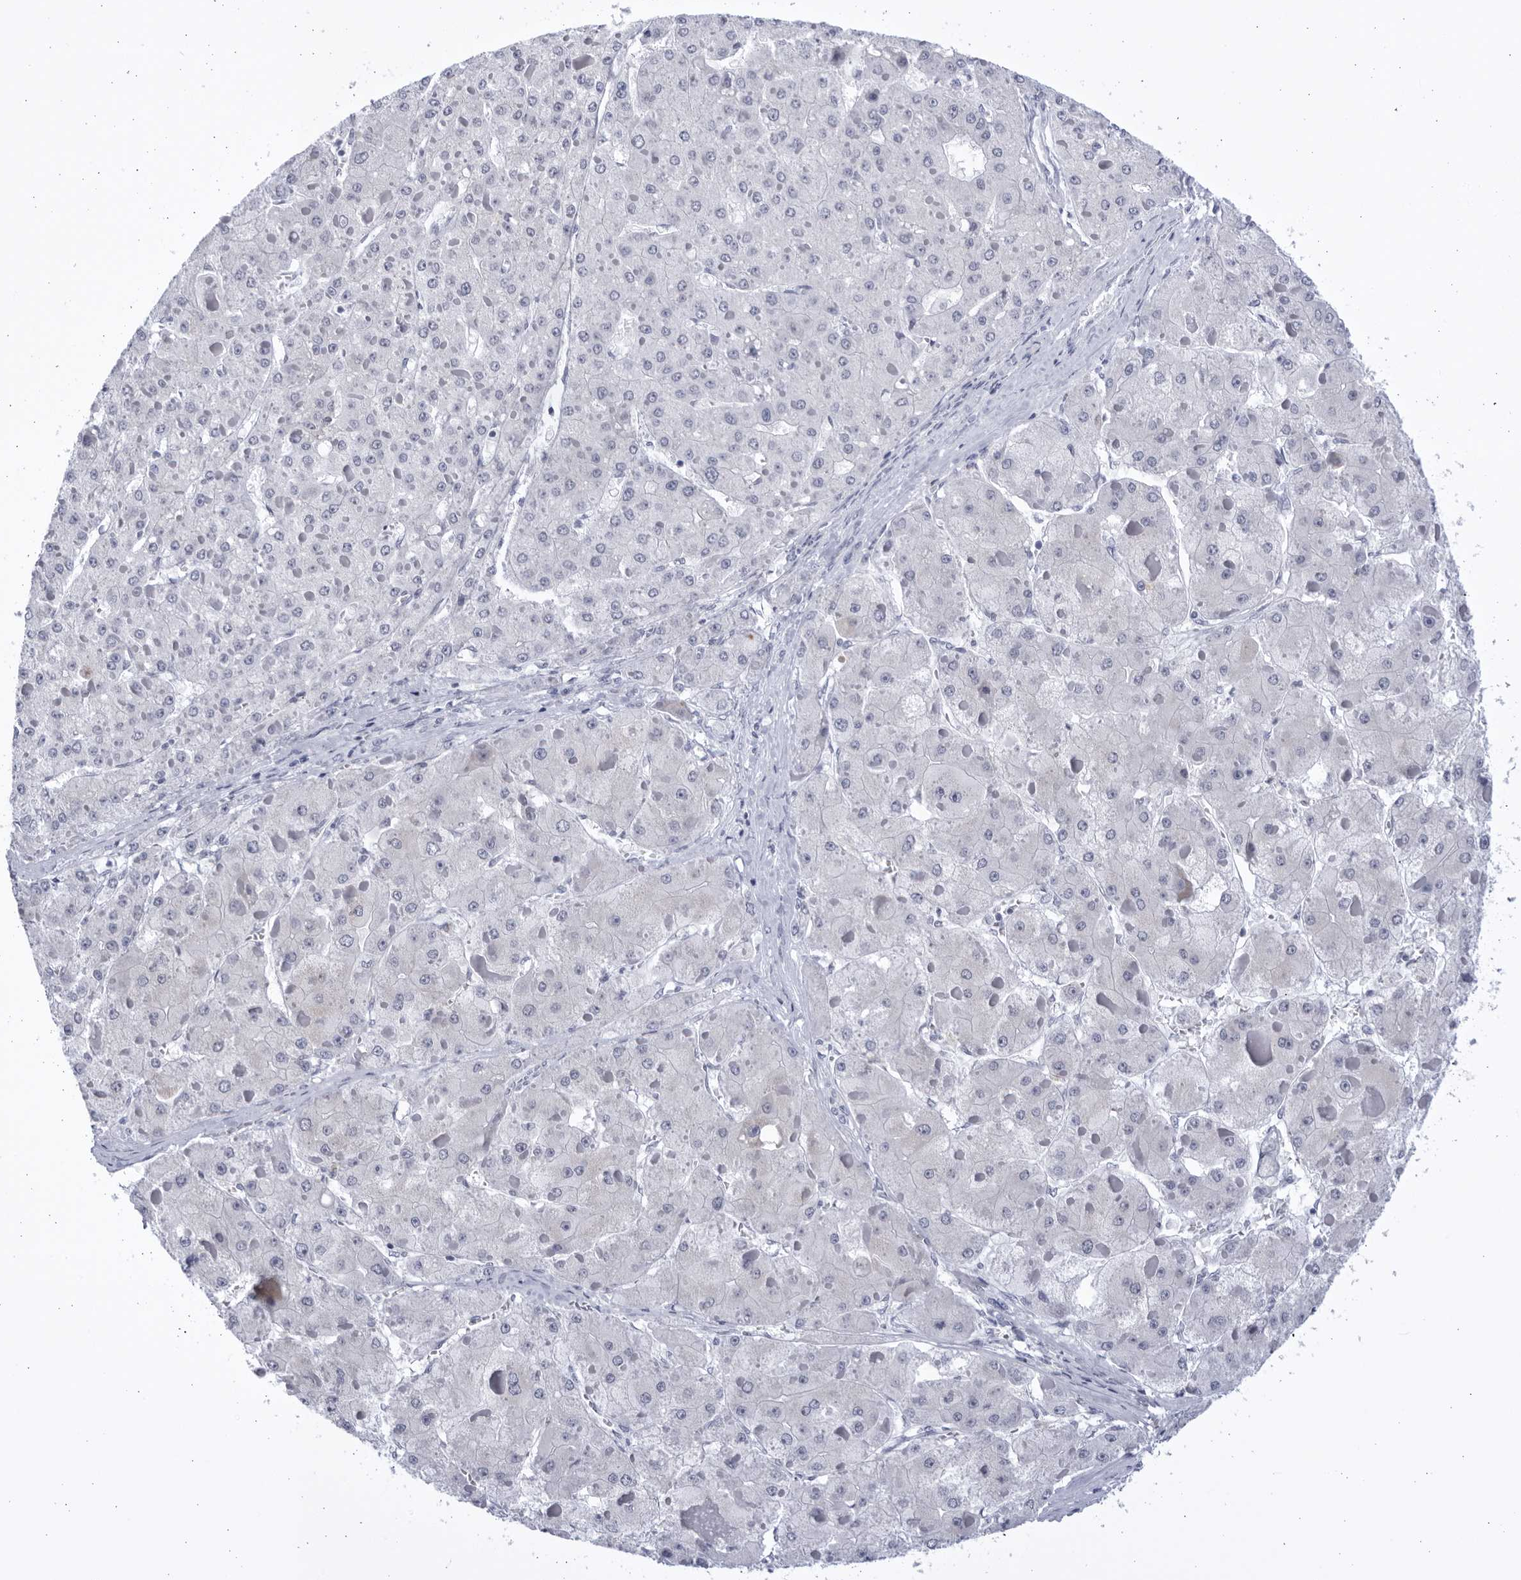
{"staining": {"intensity": "negative", "quantity": "none", "location": "none"}, "tissue": "liver cancer", "cell_type": "Tumor cells", "image_type": "cancer", "snomed": [{"axis": "morphology", "description": "Carcinoma, Hepatocellular, NOS"}, {"axis": "topography", "description": "Liver"}], "caption": "IHC micrograph of neoplastic tissue: human liver hepatocellular carcinoma stained with DAB reveals no significant protein staining in tumor cells.", "gene": "CCDC181", "patient": {"sex": "female", "age": 73}}